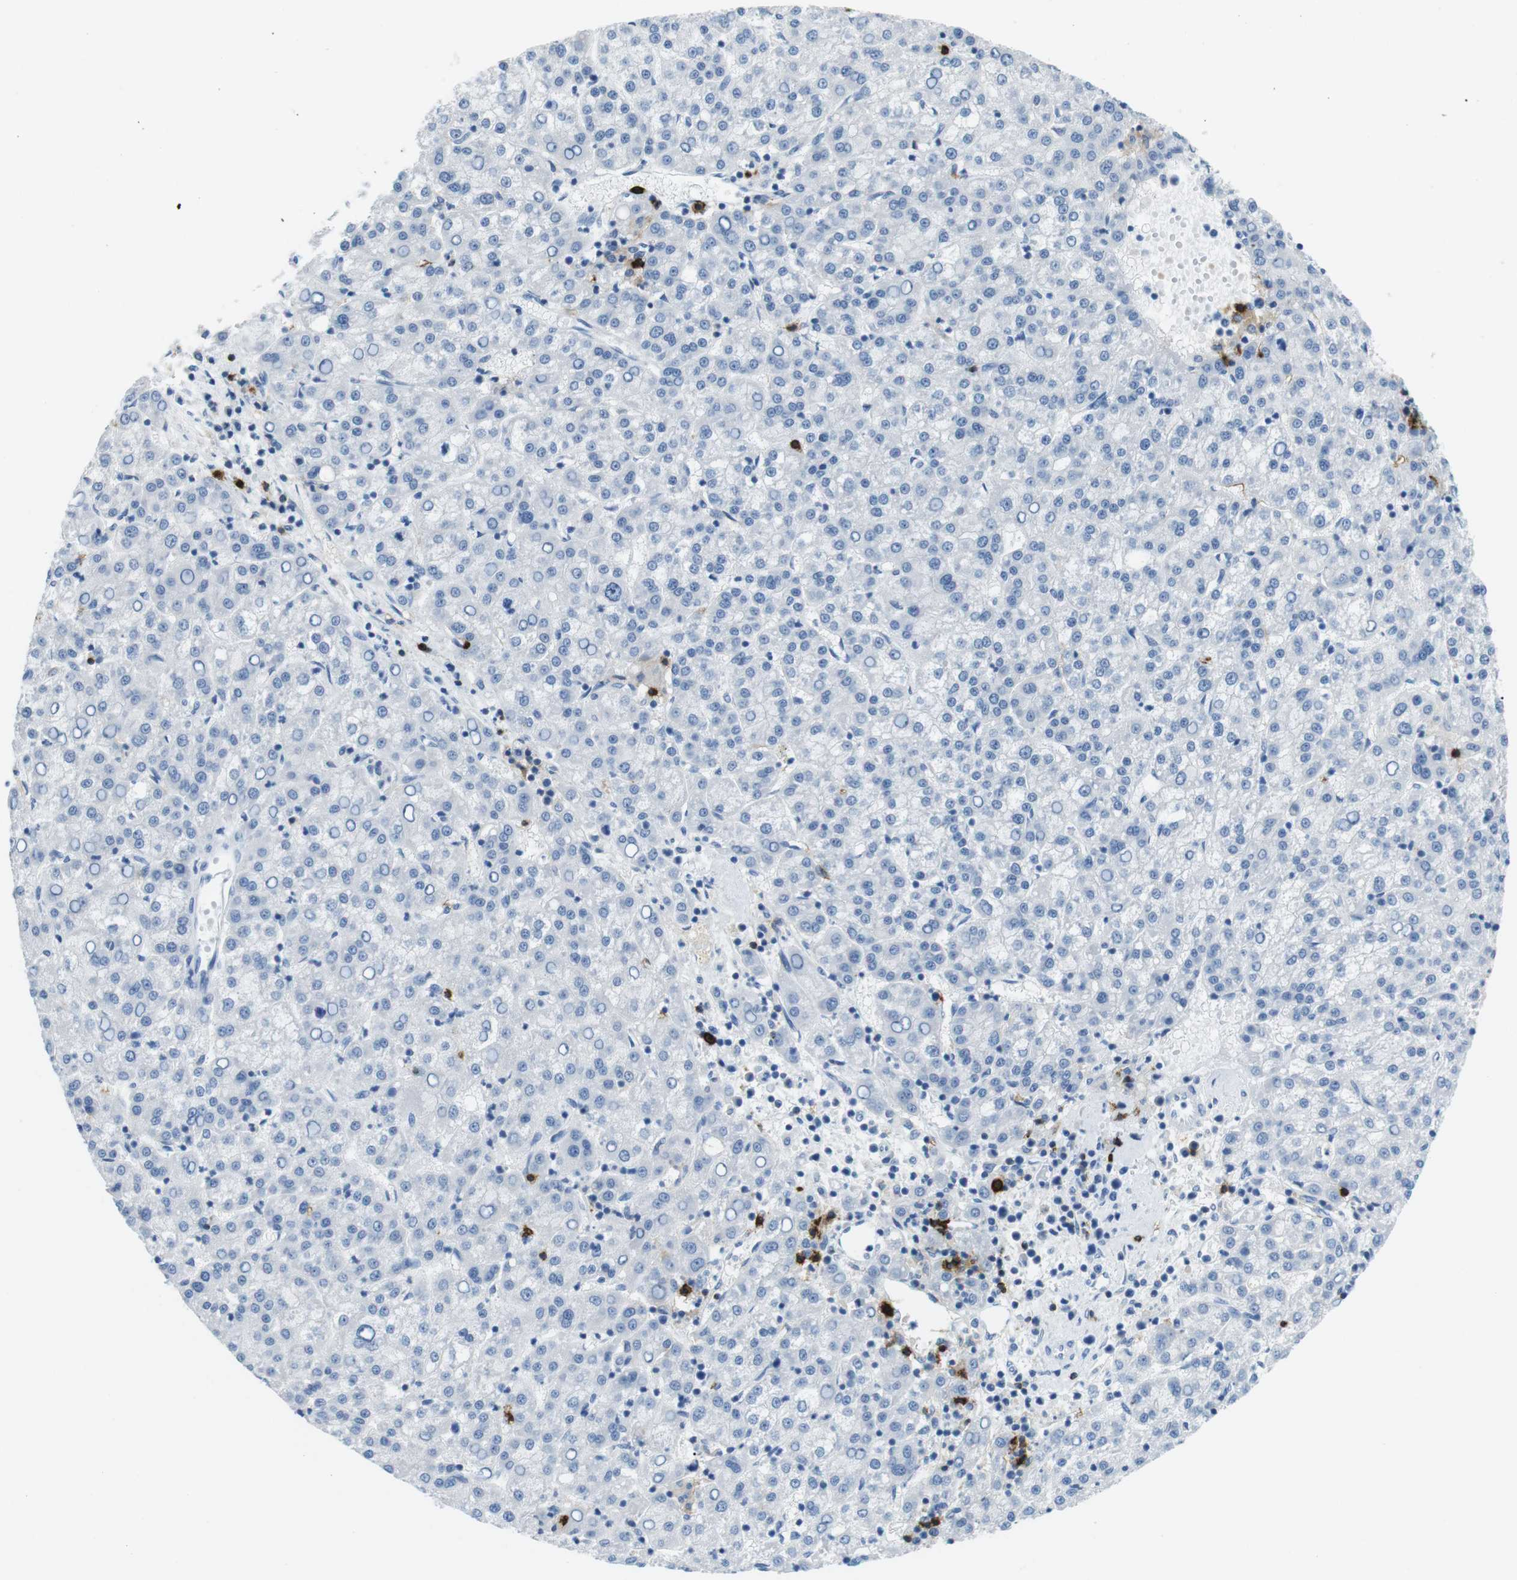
{"staining": {"intensity": "negative", "quantity": "none", "location": "none"}, "tissue": "liver cancer", "cell_type": "Tumor cells", "image_type": "cancer", "snomed": [{"axis": "morphology", "description": "Carcinoma, Hepatocellular, NOS"}, {"axis": "topography", "description": "Liver"}], "caption": "DAB immunohistochemical staining of hepatocellular carcinoma (liver) reveals no significant positivity in tumor cells. (Brightfield microscopy of DAB immunohistochemistry (IHC) at high magnification).", "gene": "TNFRSF4", "patient": {"sex": "female", "age": 58}}